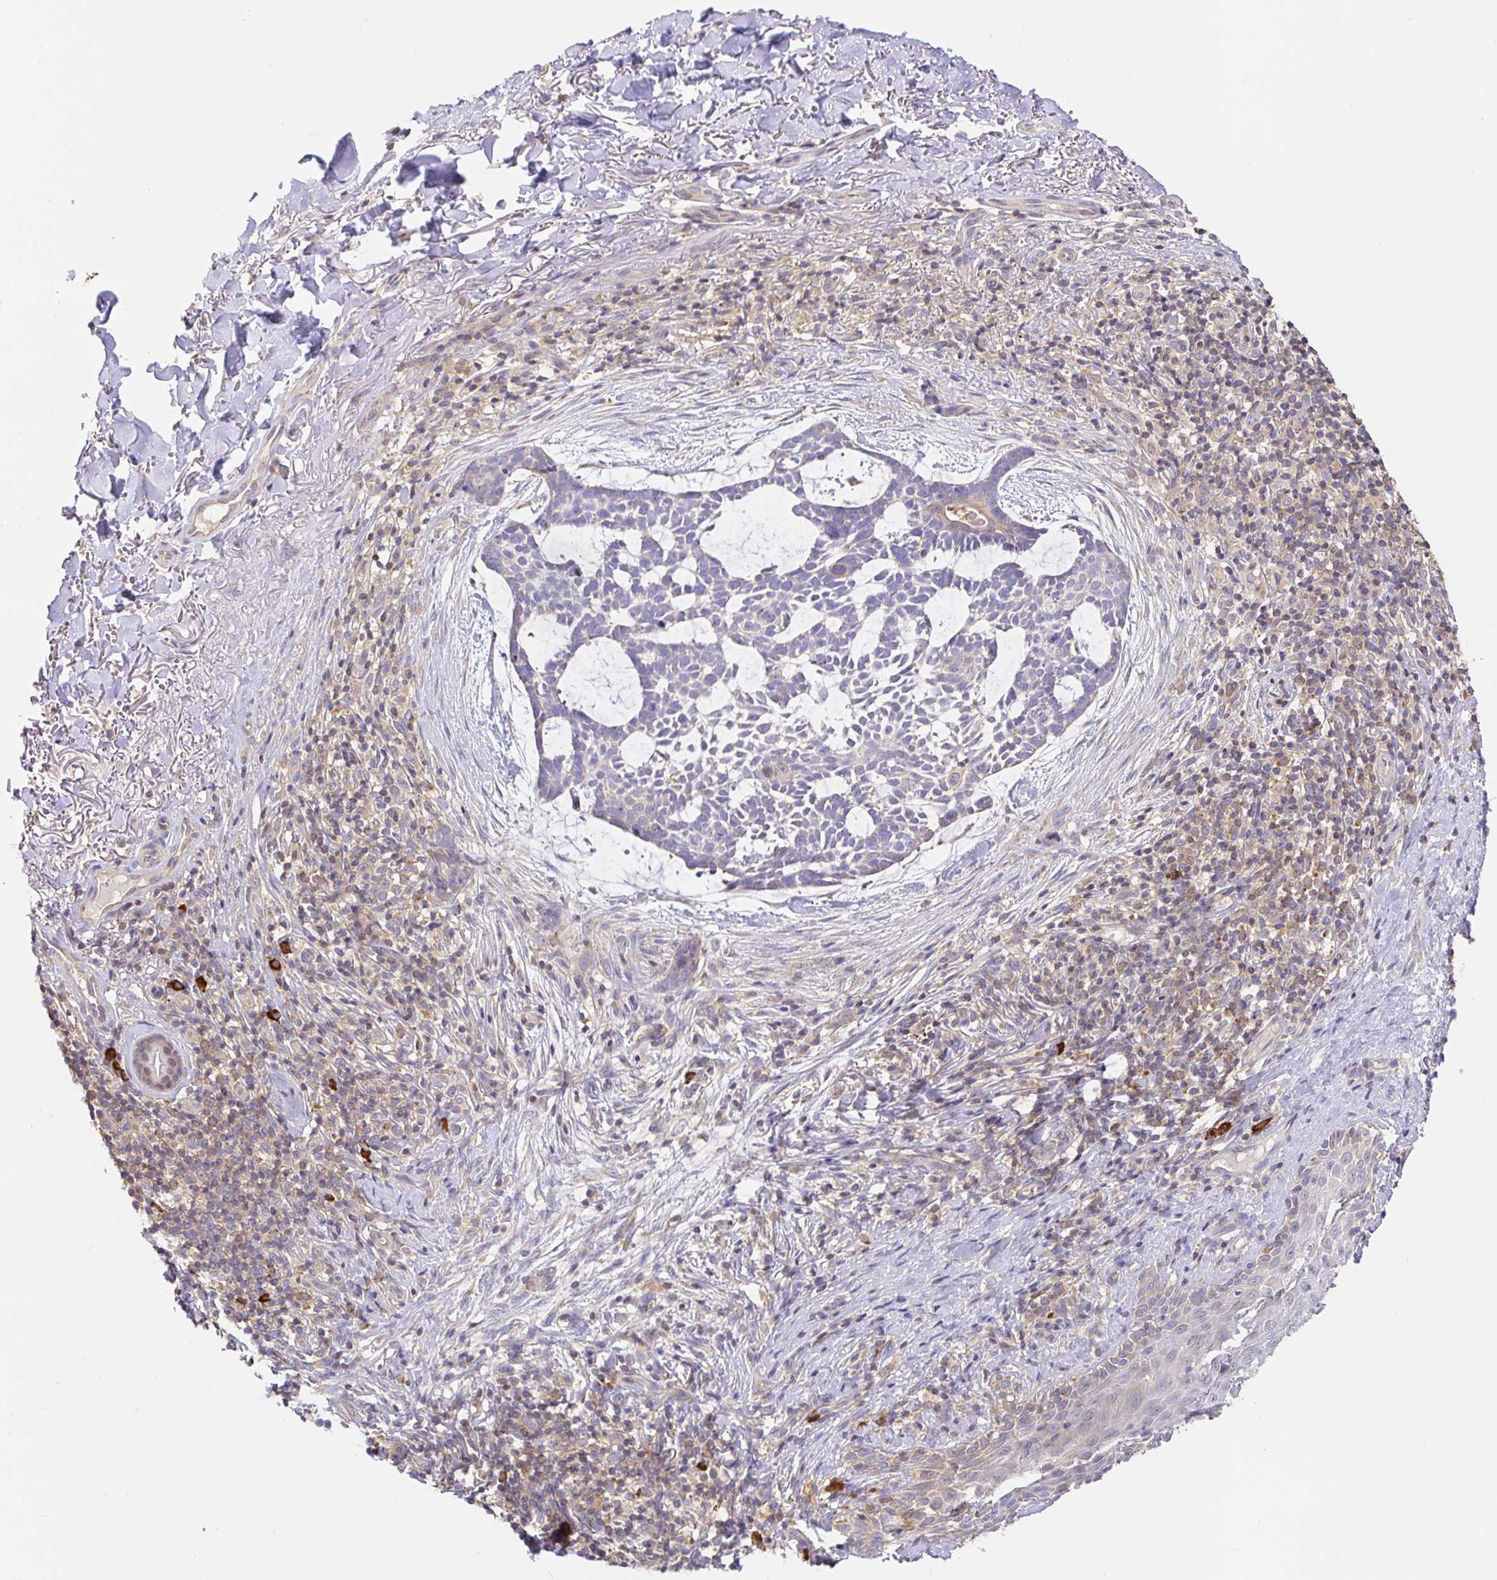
{"staining": {"intensity": "negative", "quantity": "none", "location": "none"}, "tissue": "skin cancer", "cell_type": "Tumor cells", "image_type": "cancer", "snomed": [{"axis": "morphology", "description": "Basal cell carcinoma"}, {"axis": "topography", "description": "Skin"}], "caption": "IHC of skin basal cell carcinoma demonstrates no staining in tumor cells.", "gene": "HAGH", "patient": {"sex": "male", "age": 64}}